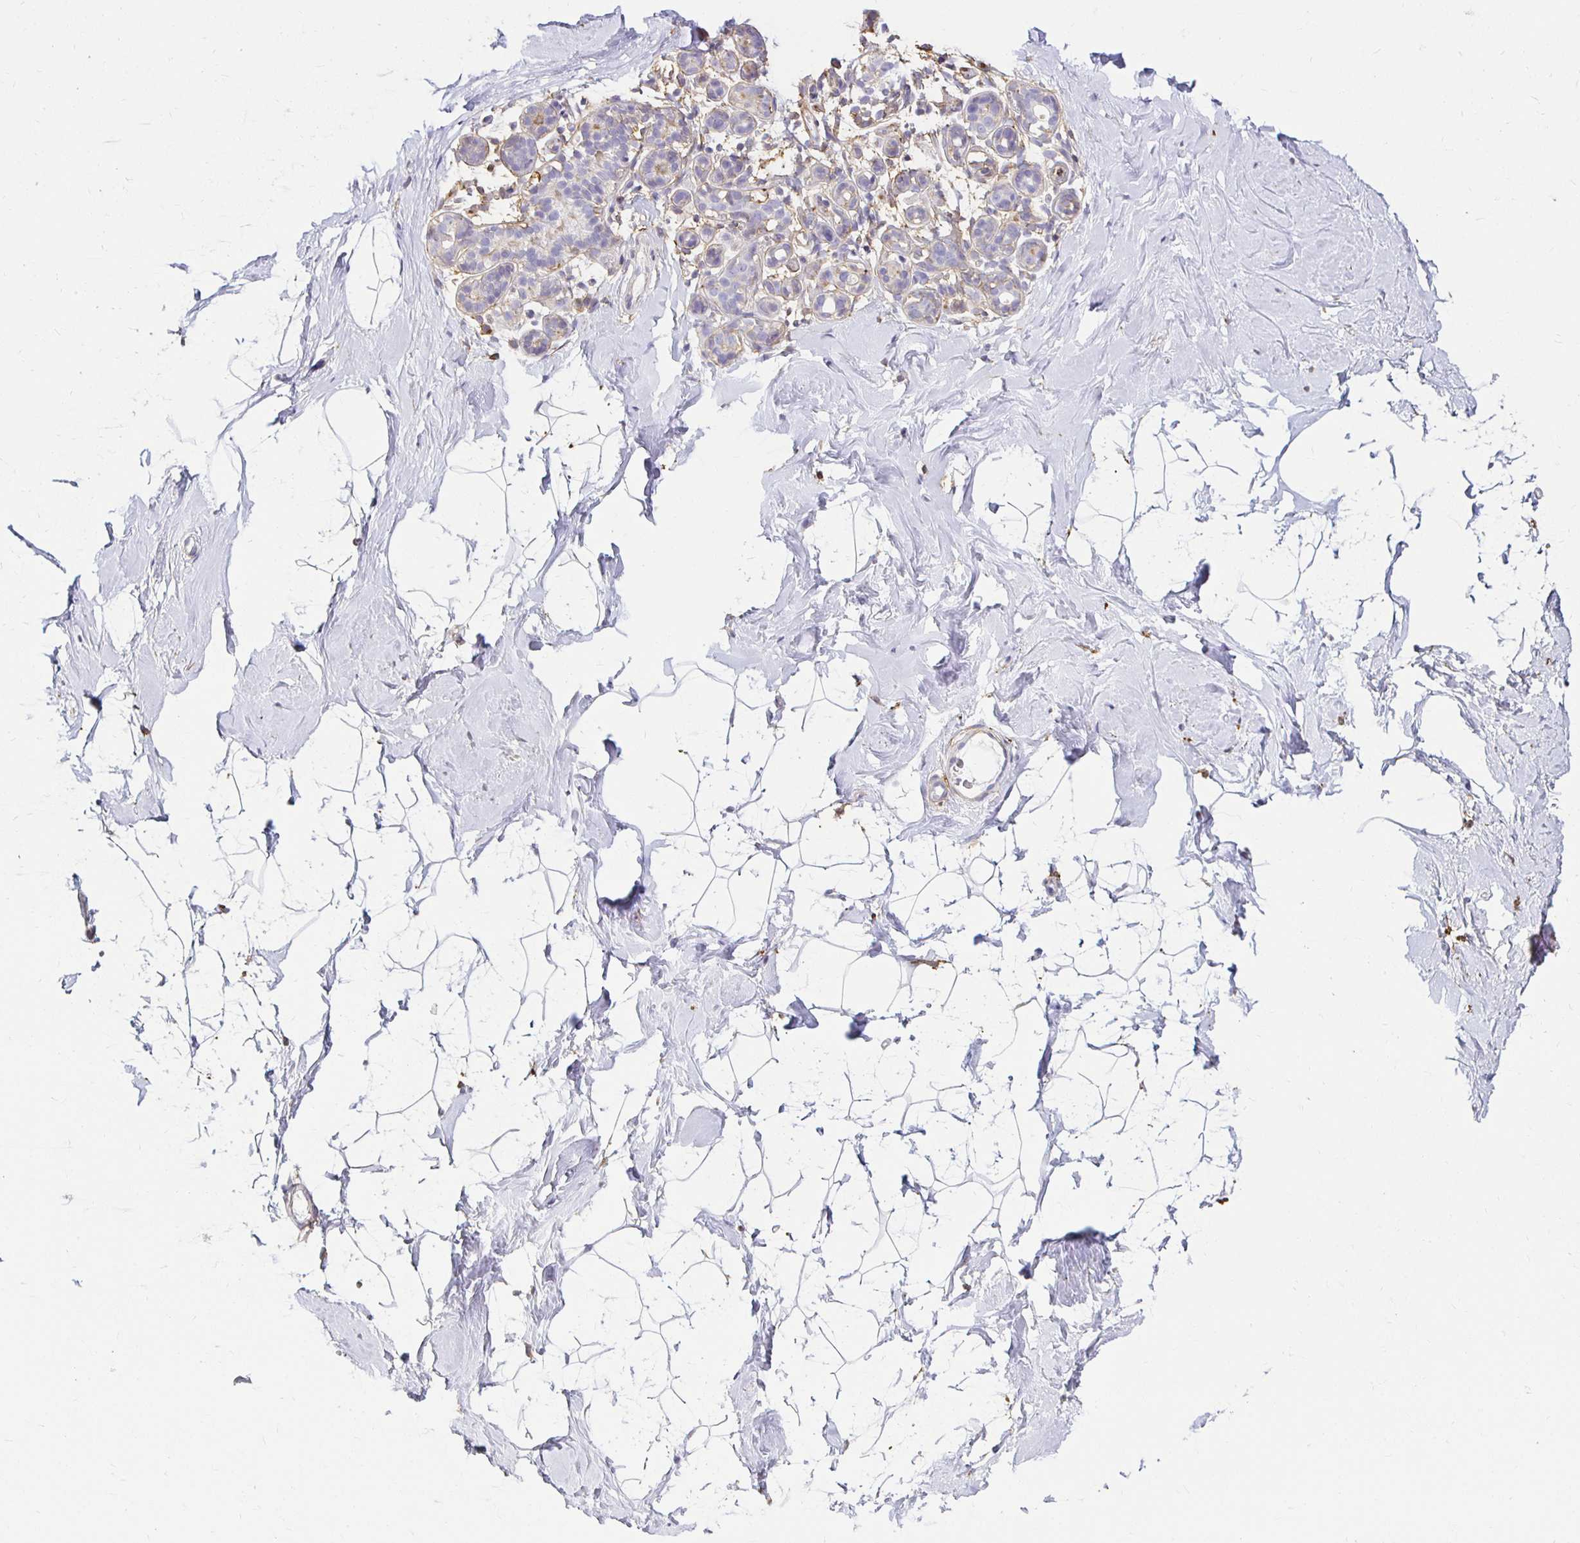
{"staining": {"intensity": "negative", "quantity": "none", "location": "none"}, "tissue": "breast", "cell_type": "Adipocytes", "image_type": "normal", "snomed": [{"axis": "morphology", "description": "Normal tissue, NOS"}, {"axis": "topography", "description": "Breast"}], "caption": "Breast stained for a protein using IHC demonstrates no positivity adipocytes.", "gene": "TAS1R3", "patient": {"sex": "female", "age": 32}}